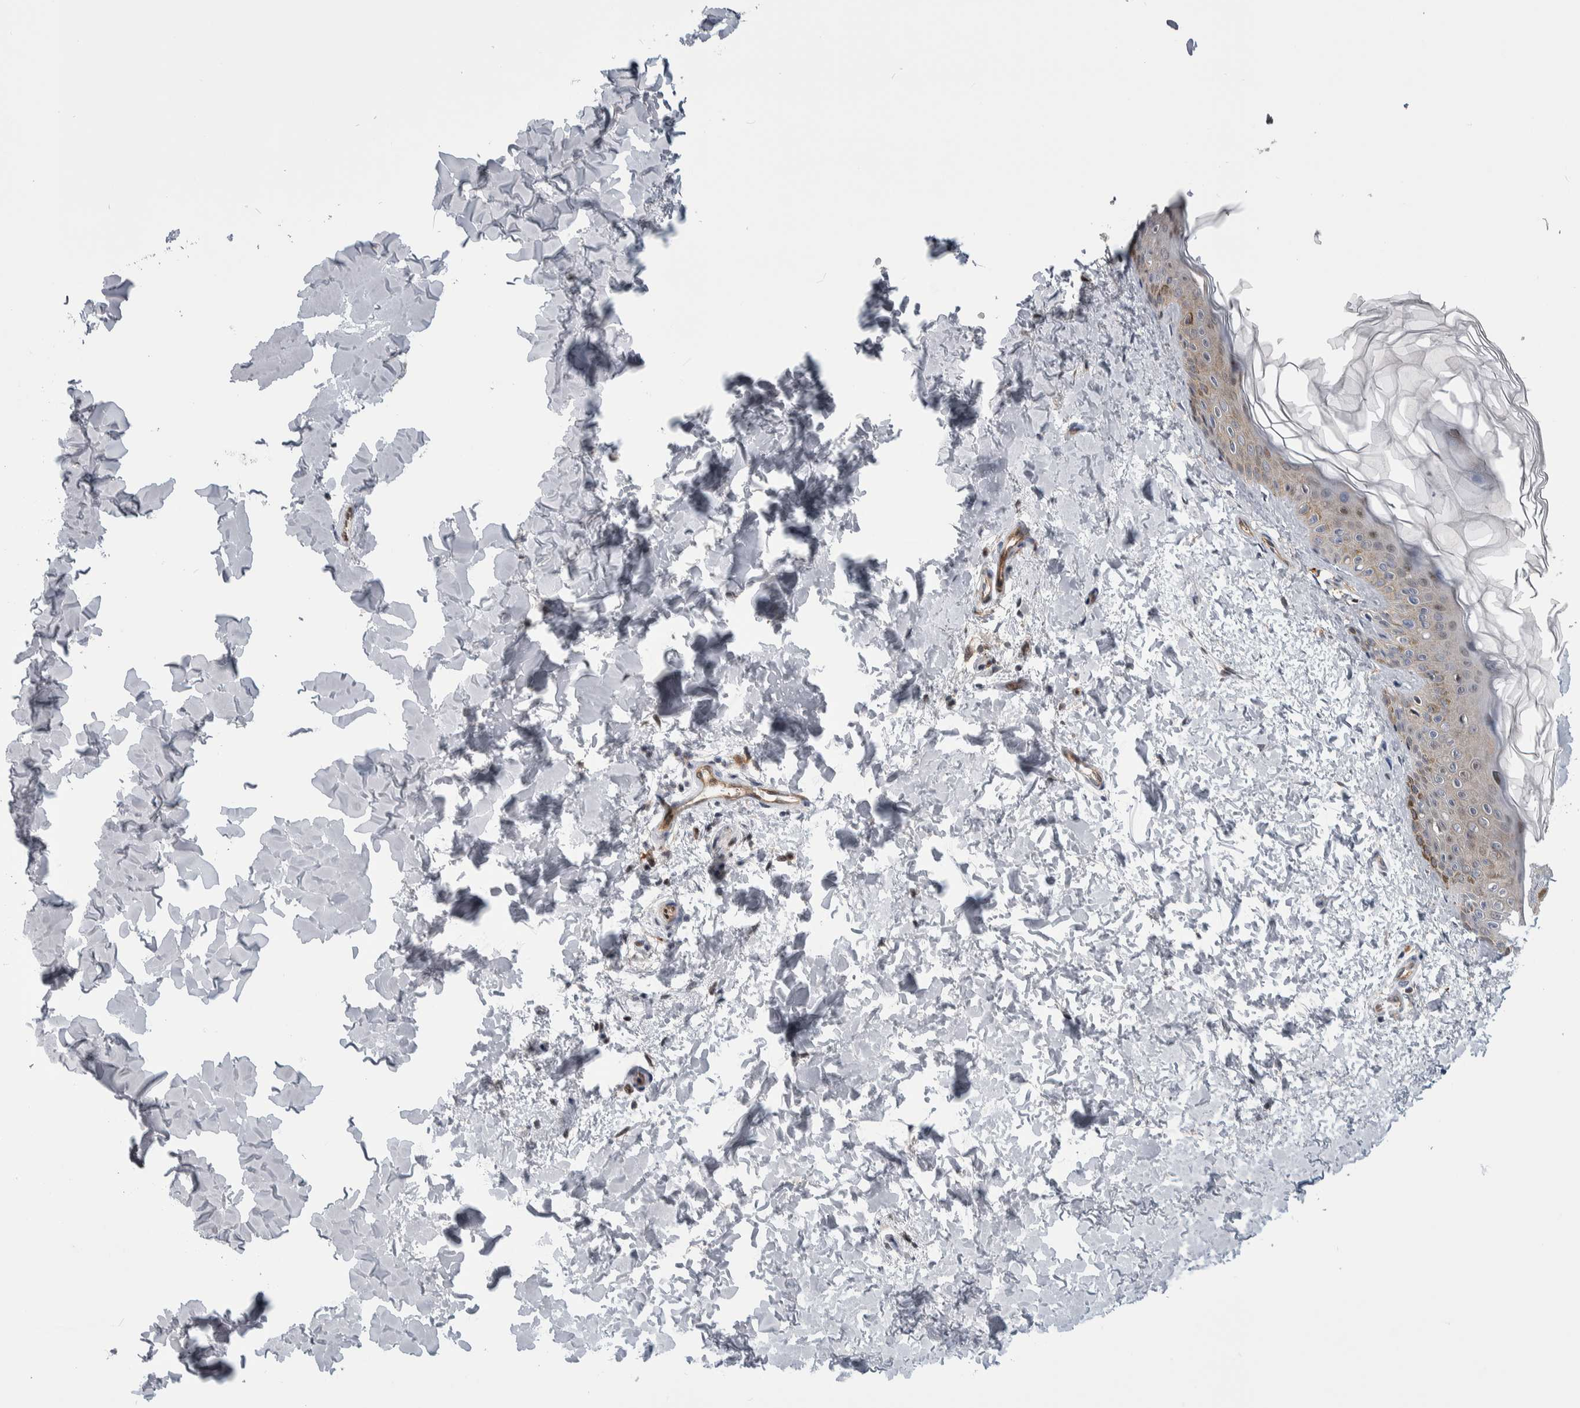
{"staining": {"intensity": "negative", "quantity": "none", "location": "none"}, "tissue": "skin", "cell_type": "Fibroblasts", "image_type": "normal", "snomed": [{"axis": "morphology", "description": "Normal tissue, NOS"}, {"axis": "morphology", "description": "Neoplasm, benign, NOS"}, {"axis": "topography", "description": "Skin"}, {"axis": "topography", "description": "Soft tissue"}], "caption": "This is an immunohistochemistry (IHC) image of normal human skin. There is no staining in fibroblasts.", "gene": "PTPA", "patient": {"sex": "male", "age": 26}}